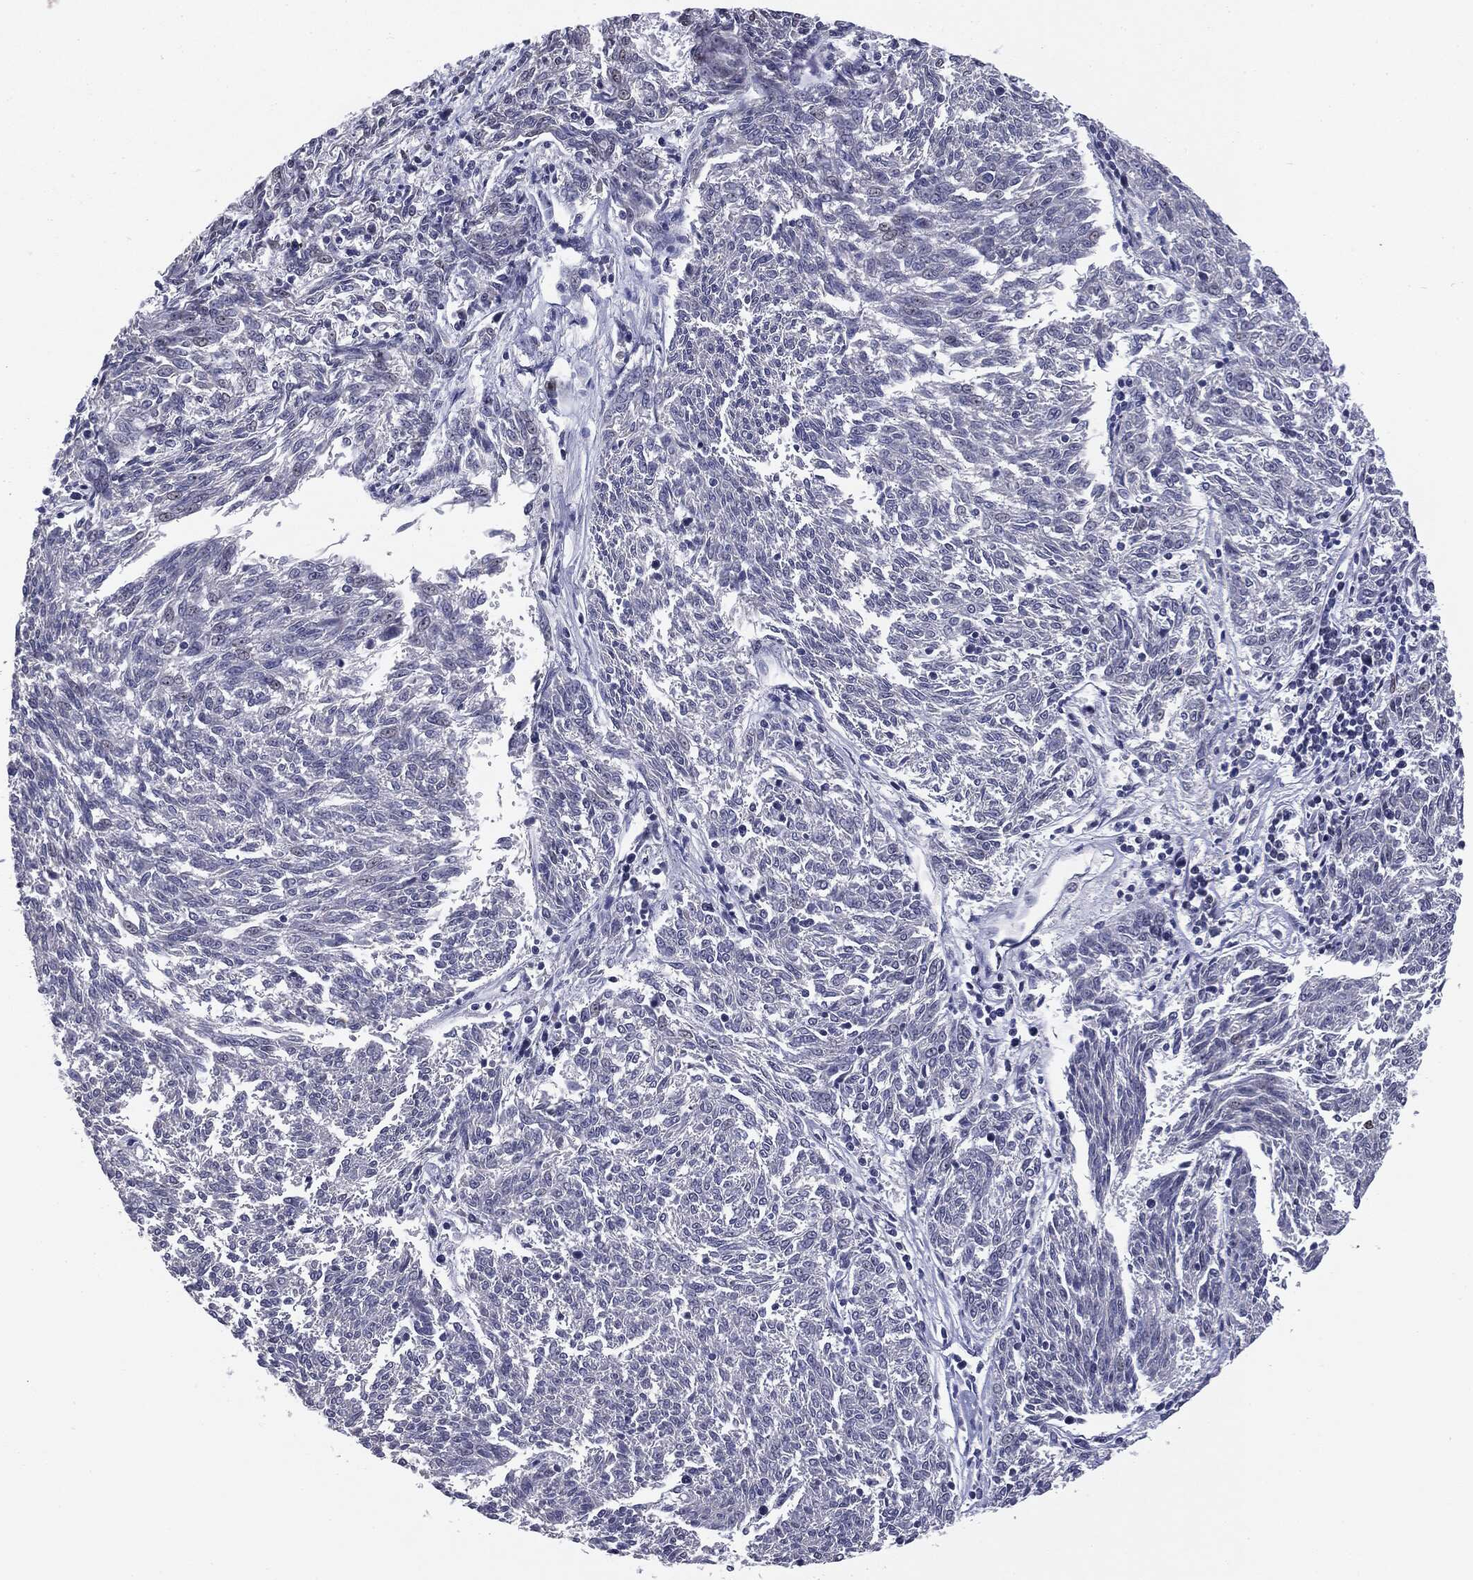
{"staining": {"intensity": "negative", "quantity": "none", "location": "none"}, "tissue": "melanoma", "cell_type": "Tumor cells", "image_type": "cancer", "snomed": [{"axis": "morphology", "description": "Malignant melanoma, NOS"}, {"axis": "topography", "description": "Skin"}], "caption": "Photomicrograph shows no significant protein positivity in tumor cells of melanoma.", "gene": "MDC1", "patient": {"sex": "female", "age": 72}}